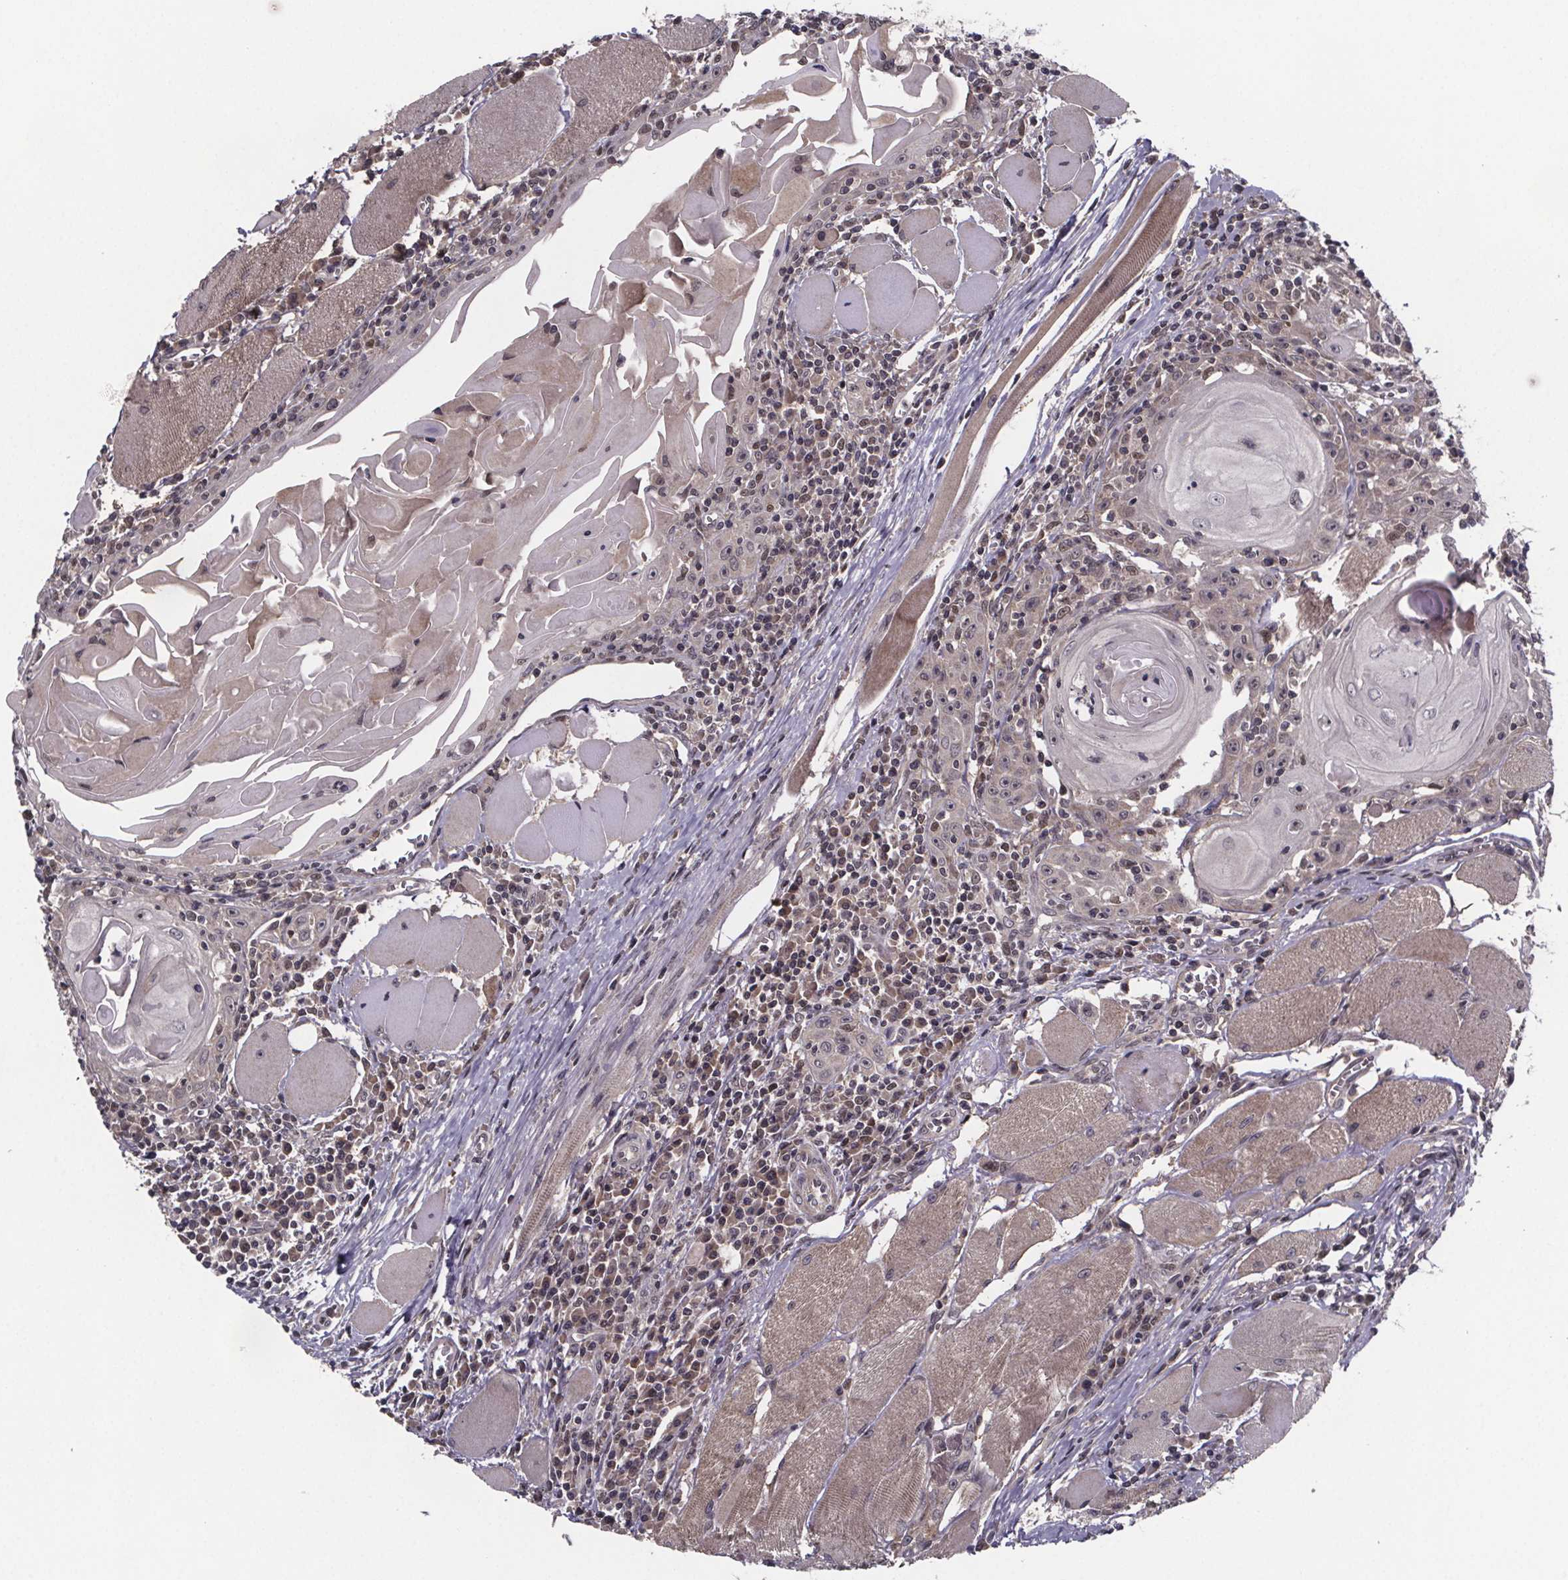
{"staining": {"intensity": "weak", "quantity": "<25%", "location": "cytoplasmic/membranous"}, "tissue": "head and neck cancer", "cell_type": "Tumor cells", "image_type": "cancer", "snomed": [{"axis": "morphology", "description": "Normal tissue, NOS"}, {"axis": "morphology", "description": "Squamous cell carcinoma, NOS"}, {"axis": "topography", "description": "Oral tissue"}, {"axis": "topography", "description": "Head-Neck"}], "caption": "High magnification brightfield microscopy of head and neck squamous cell carcinoma stained with DAB (brown) and counterstained with hematoxylin (blue): tumor cells show no significant expression.", "gene": "FN3KRP", "patient": {"sex": "male", "age": 52}}